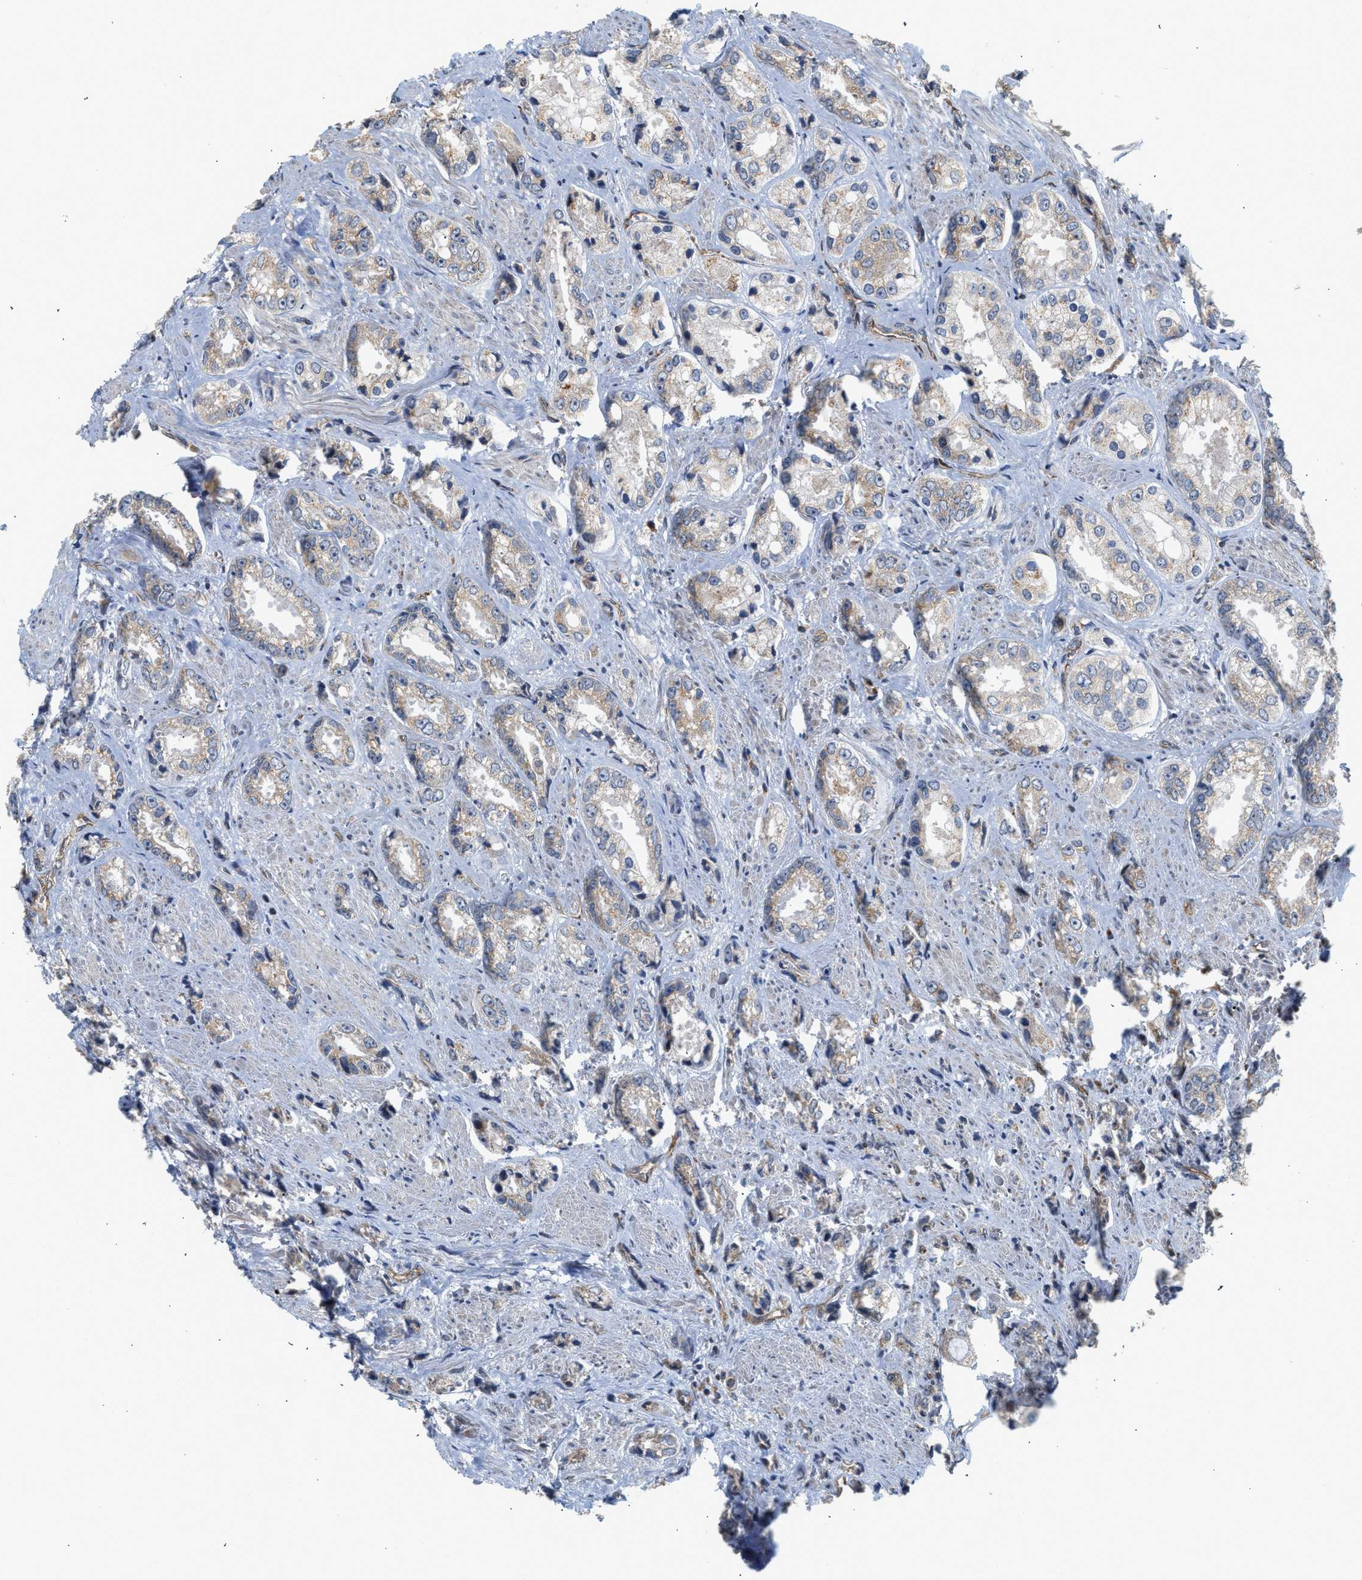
{"staining": {"intensity": "weak", "quantity": "25%-75%", "location": "cytoplasmic/membranous"}, "tissue": "prostate cancer", "cell_type": "Tumor cells", "image_type": "cancer", "snomed": [{"axis": "morphology", "description": "Adenocarcinoma, High grade"}, {"axis": "topography", "description": "Prostate"}], "caption": "High-grade adenocarcinoma (prostate) tissue shows weak cytoplasmic/membranous expression in approximately 25%-75% of tumor cells", "gene": "PIM1", "patient": {"sex": "male", "age": 61}}